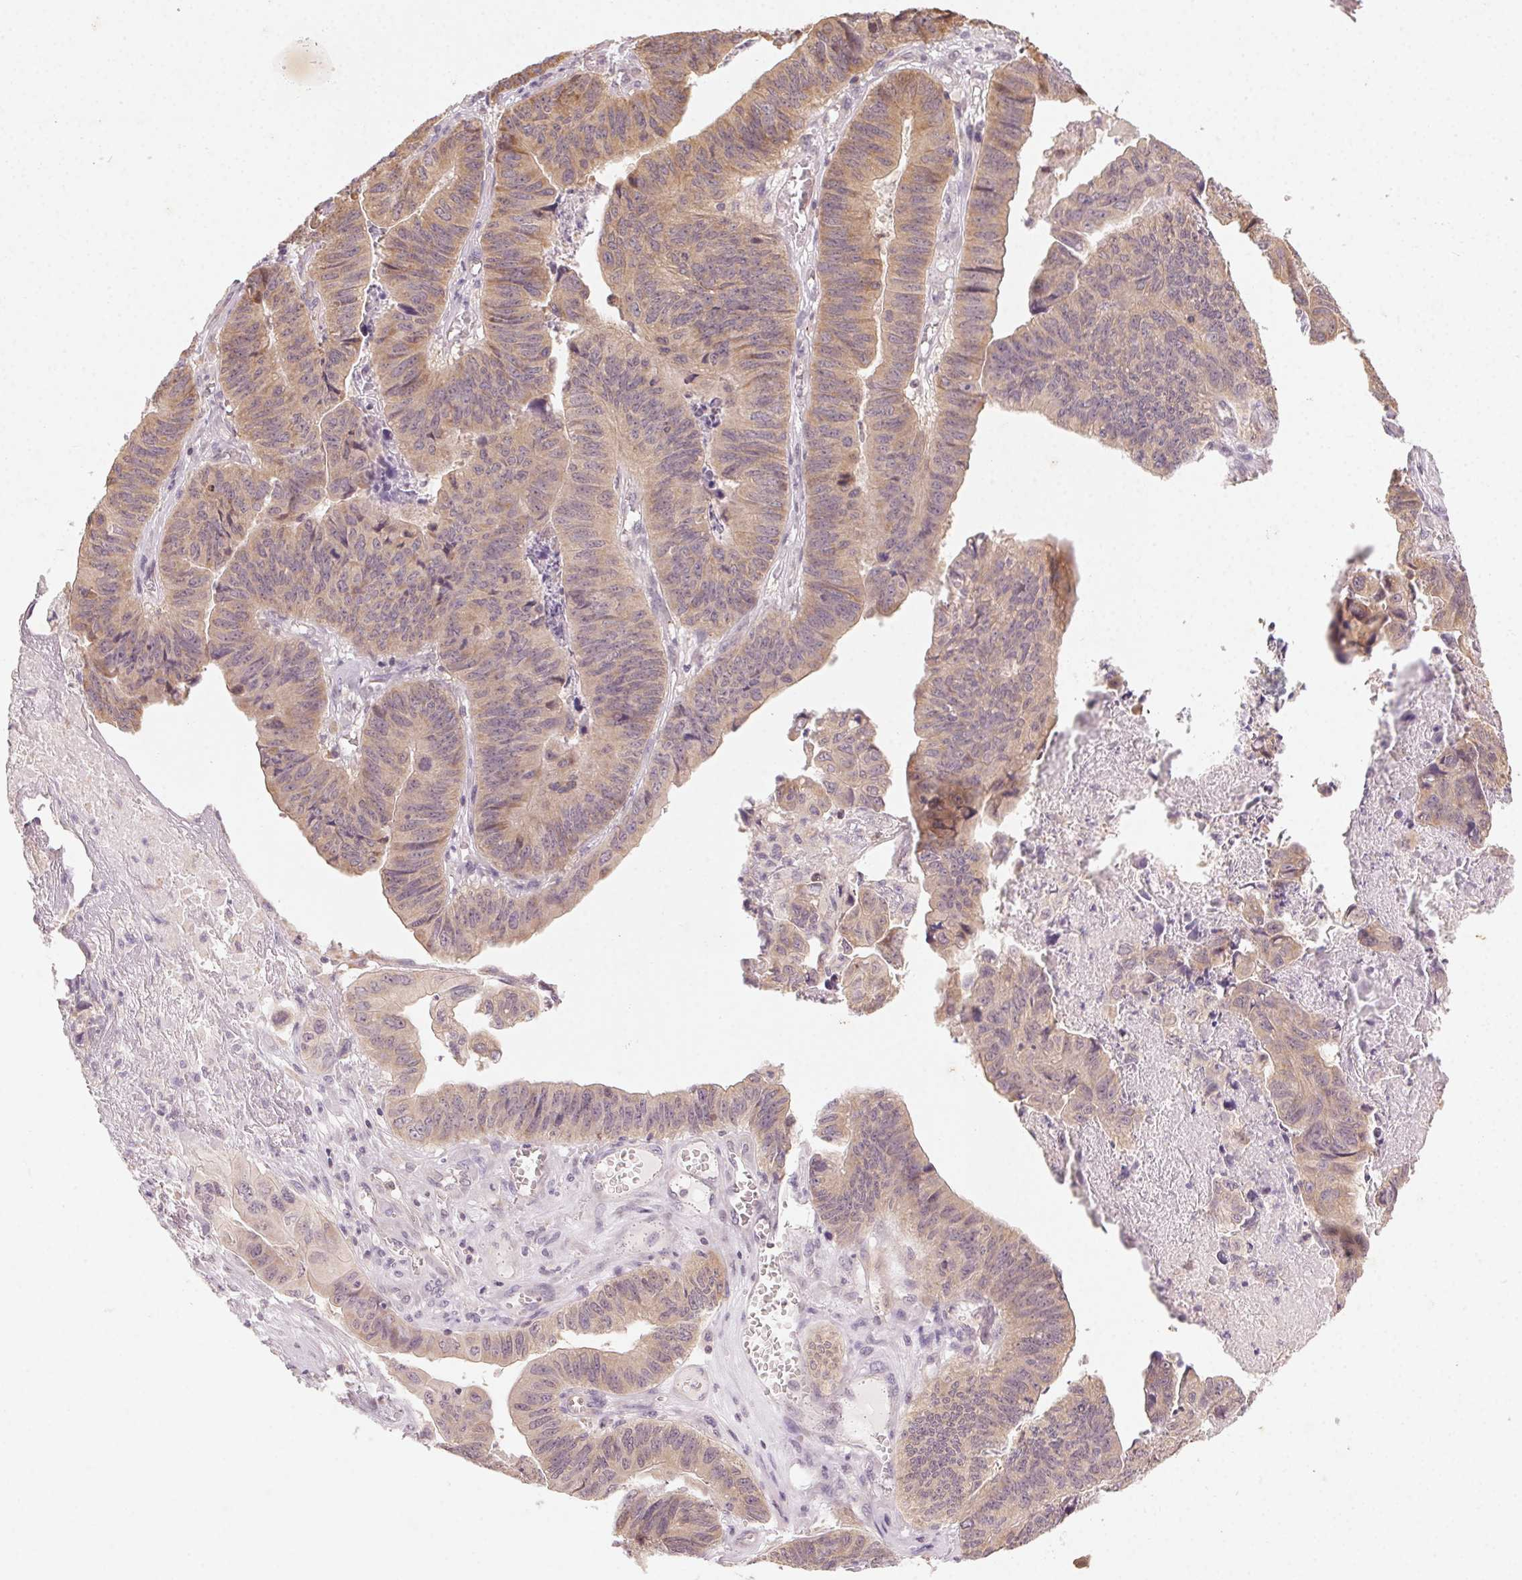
{"staining": {"intensity": "weak", "quantity": ">75%", "location": "cytoplasmic/membranous"}, "tissue": "stomach cancer", "cell_type": "Tumor cells", "image_type": "cancer", "snomed": [{"axis": "morphology", "description": "Adenocarcinoma, NOS"}, {"axis": "topography", "description": "Stomach, lower"}], "caption": "The photomicrograph shows a brown stain indicating the presence of a protein in the cytoplasmic/membranous of tumor cells in stomach cancer (adenocarcinoma).", "gene": "NCOA4", "patient": {"sex": "male", "age": 77}}